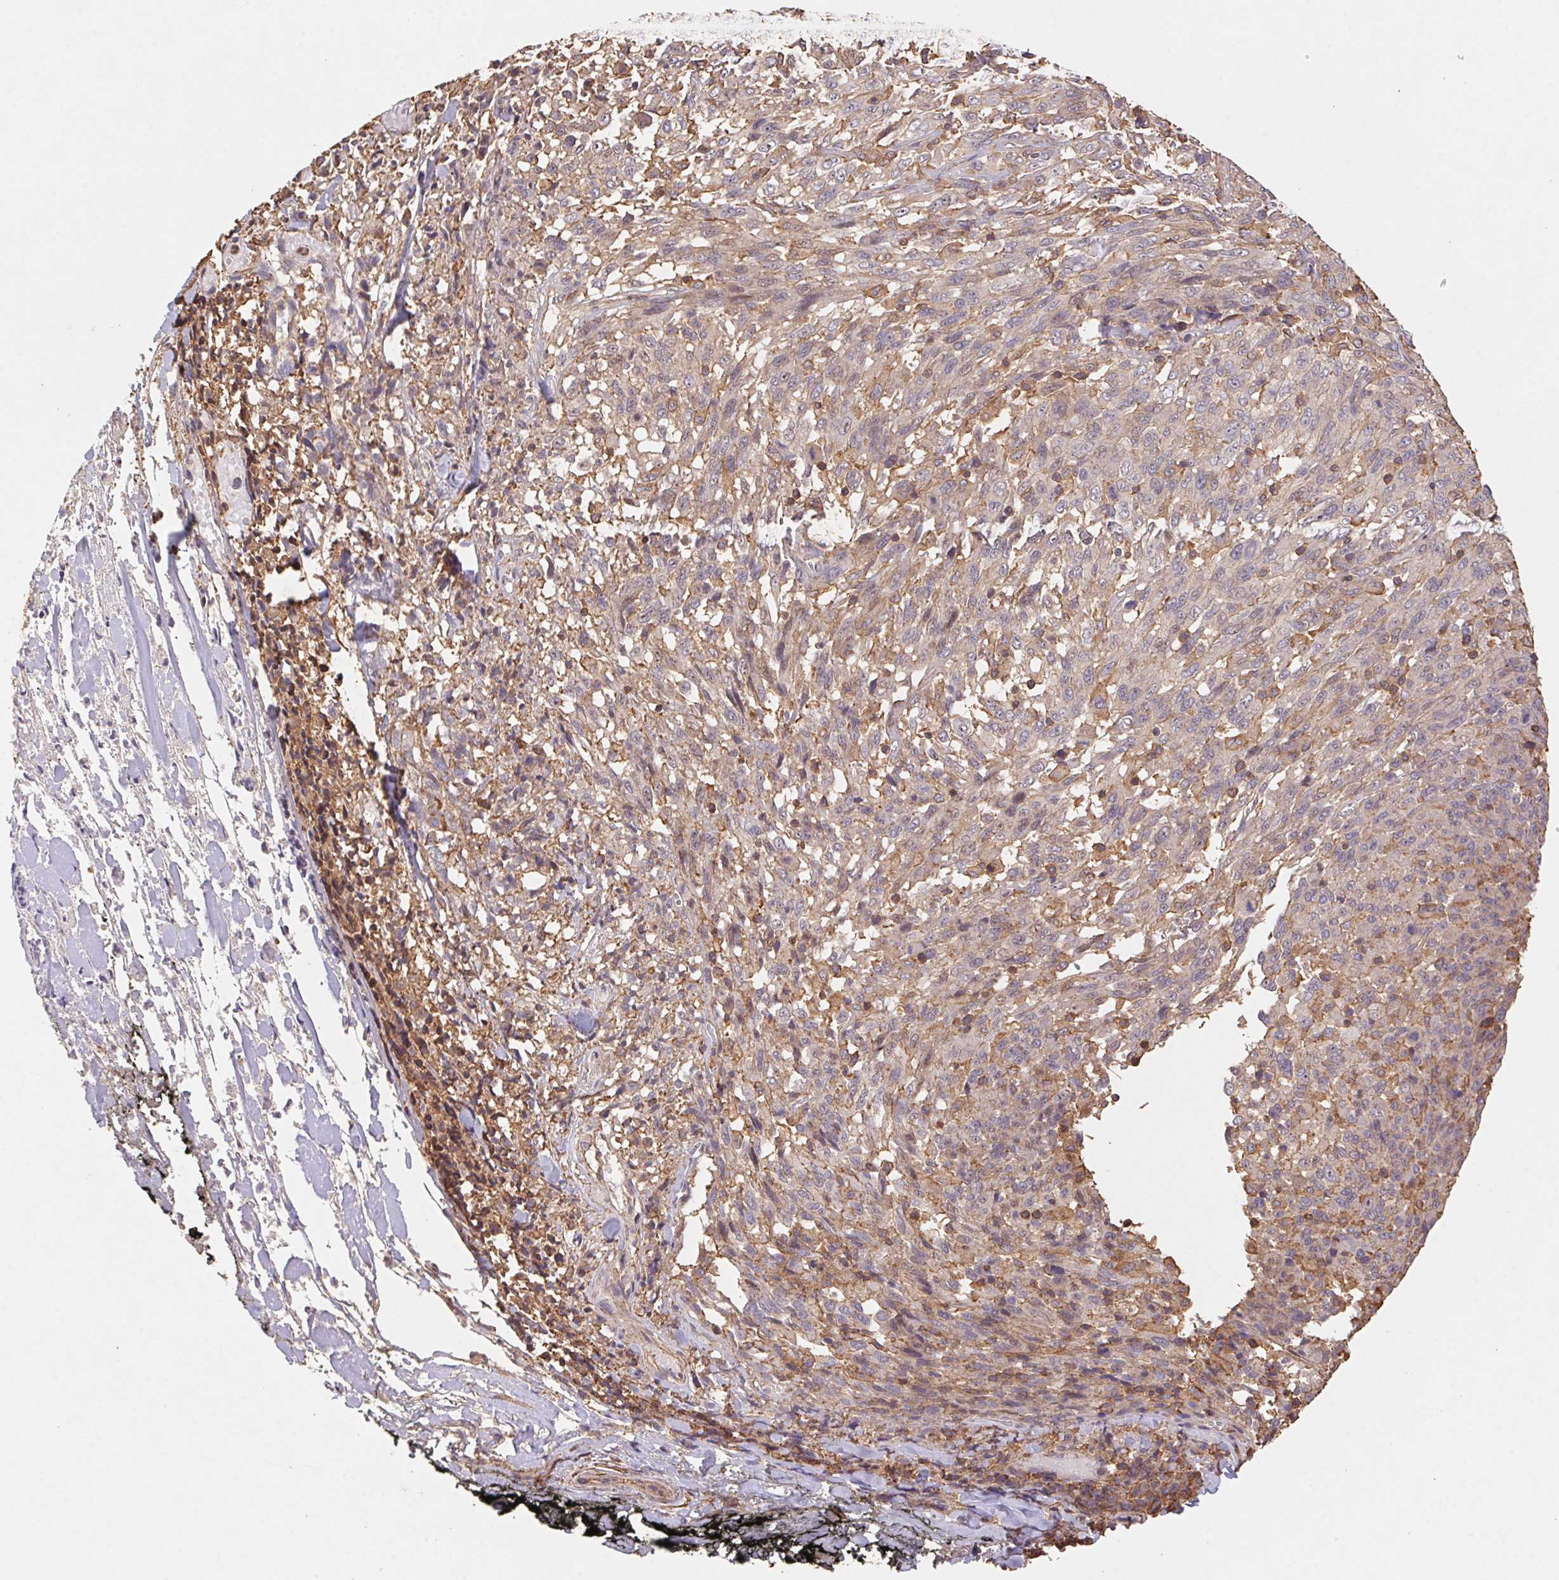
{"staining": {"intensity": "weak", "quantity": "25%-75%", "location": "cytoplasmic/membranous"}, "tissue": "melanoma", "cell_type": "Tumor cells", "image_type": "cancer", "snomed": [{"axis": "morphology", "description": "Malignant melanoma, NOS"}, {"axis": "topography", "description": "Skin"}], "caption": "Protein expression analysis of human malignant melanoma reveals weak cytoplasmic/membranous staining in about 25%-75% of tumor cells.", "gene": "ATG10", "patient": {"sex": "female", "age": 91}}